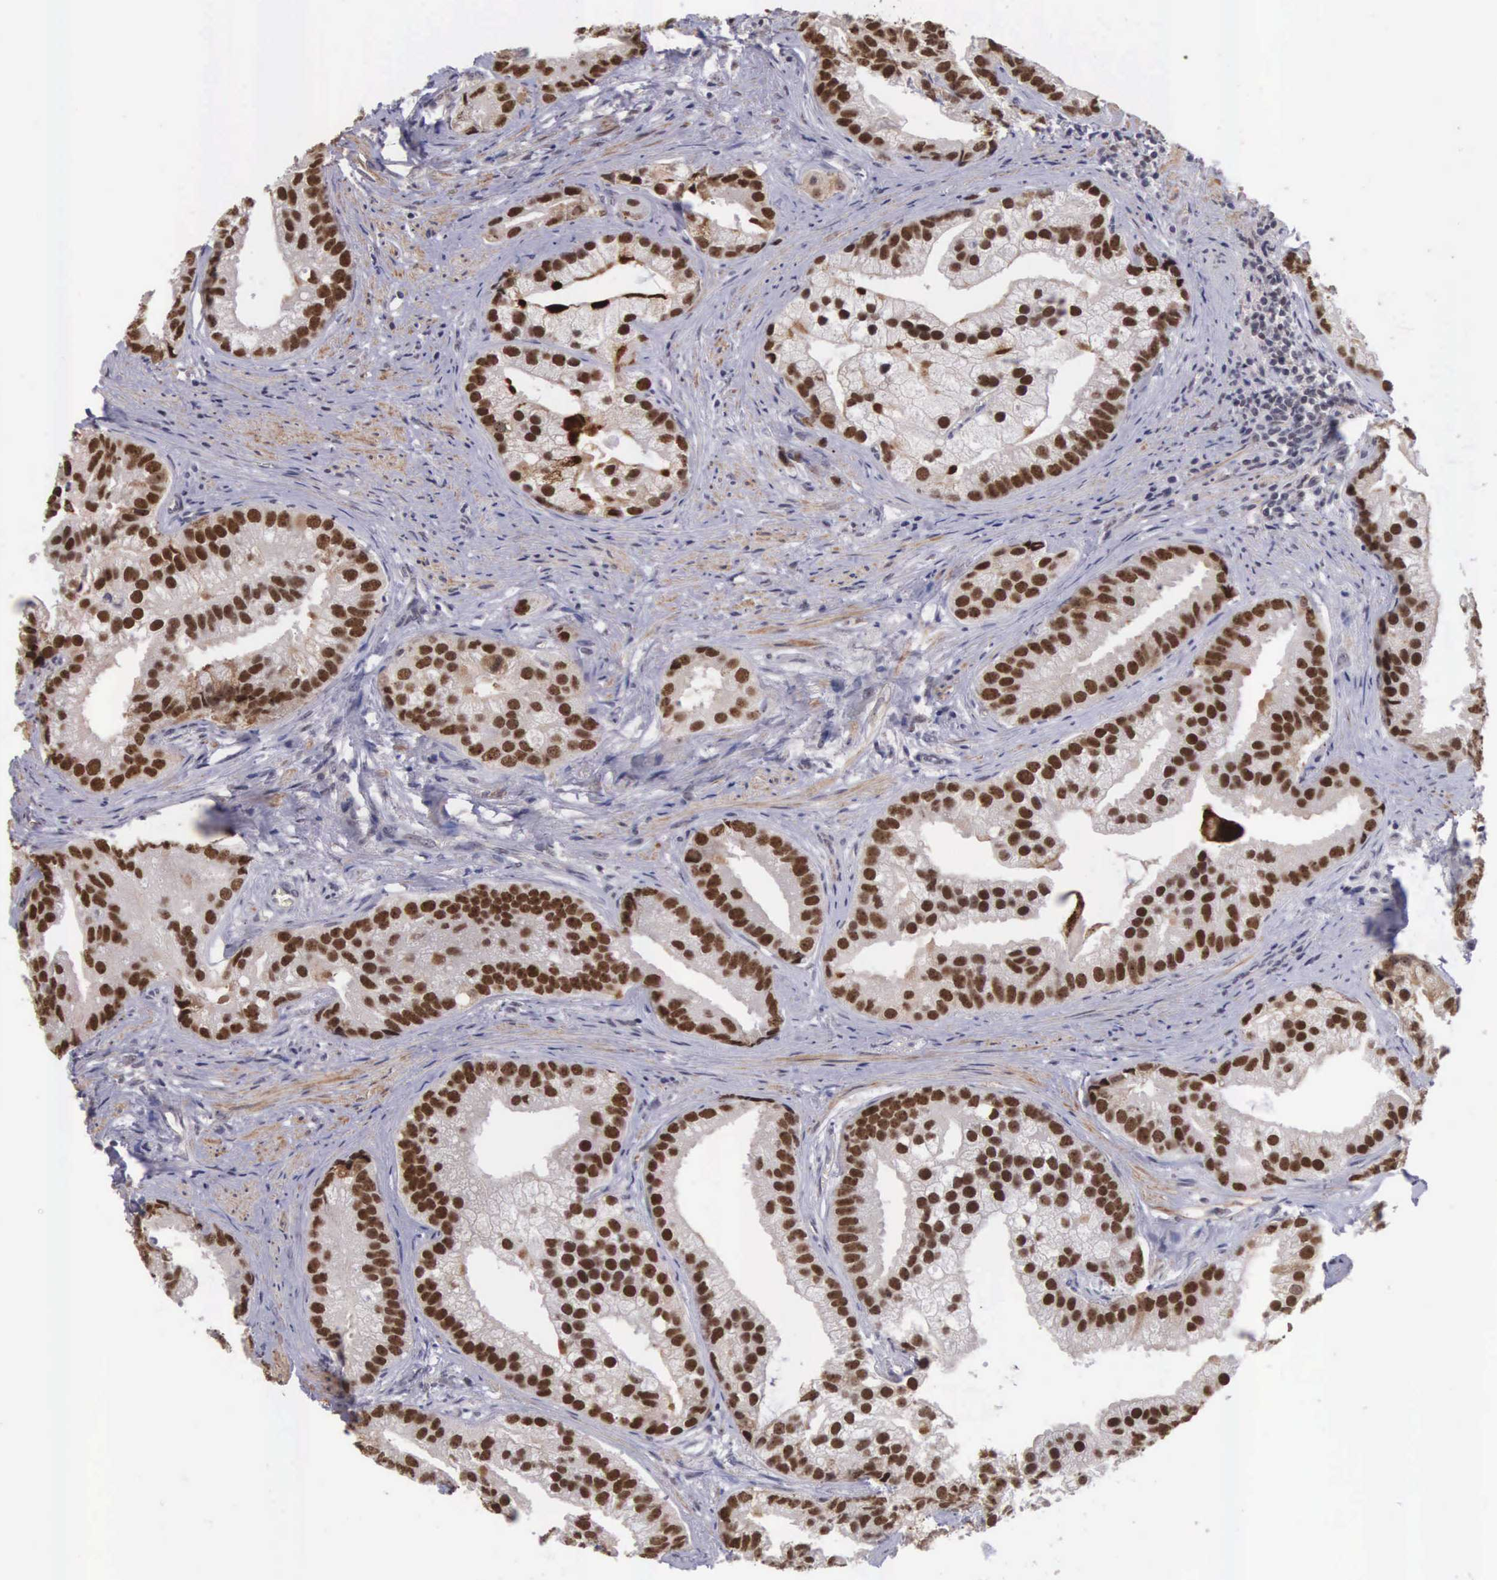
{"staining": {"intensity": "moderate", "quantity": ">75%", "location": "nuclear"}, "tissue": "prostate cancer", "cell_type": "Tumor cells", "image_type": "cancer", "snomed": [{"axis": "morphology", "description": "Adenocarcinoma, Low grade"}, {"axis": "topography", "description": "Prostate"}], "caption": "Human prostate cancer stained for a protein (brown) shows moderate nuclear positive positivity in approximately >75% of tumor cells.", "gene": "ZNF275", "patient": {"sex": "male", "age": 71}}